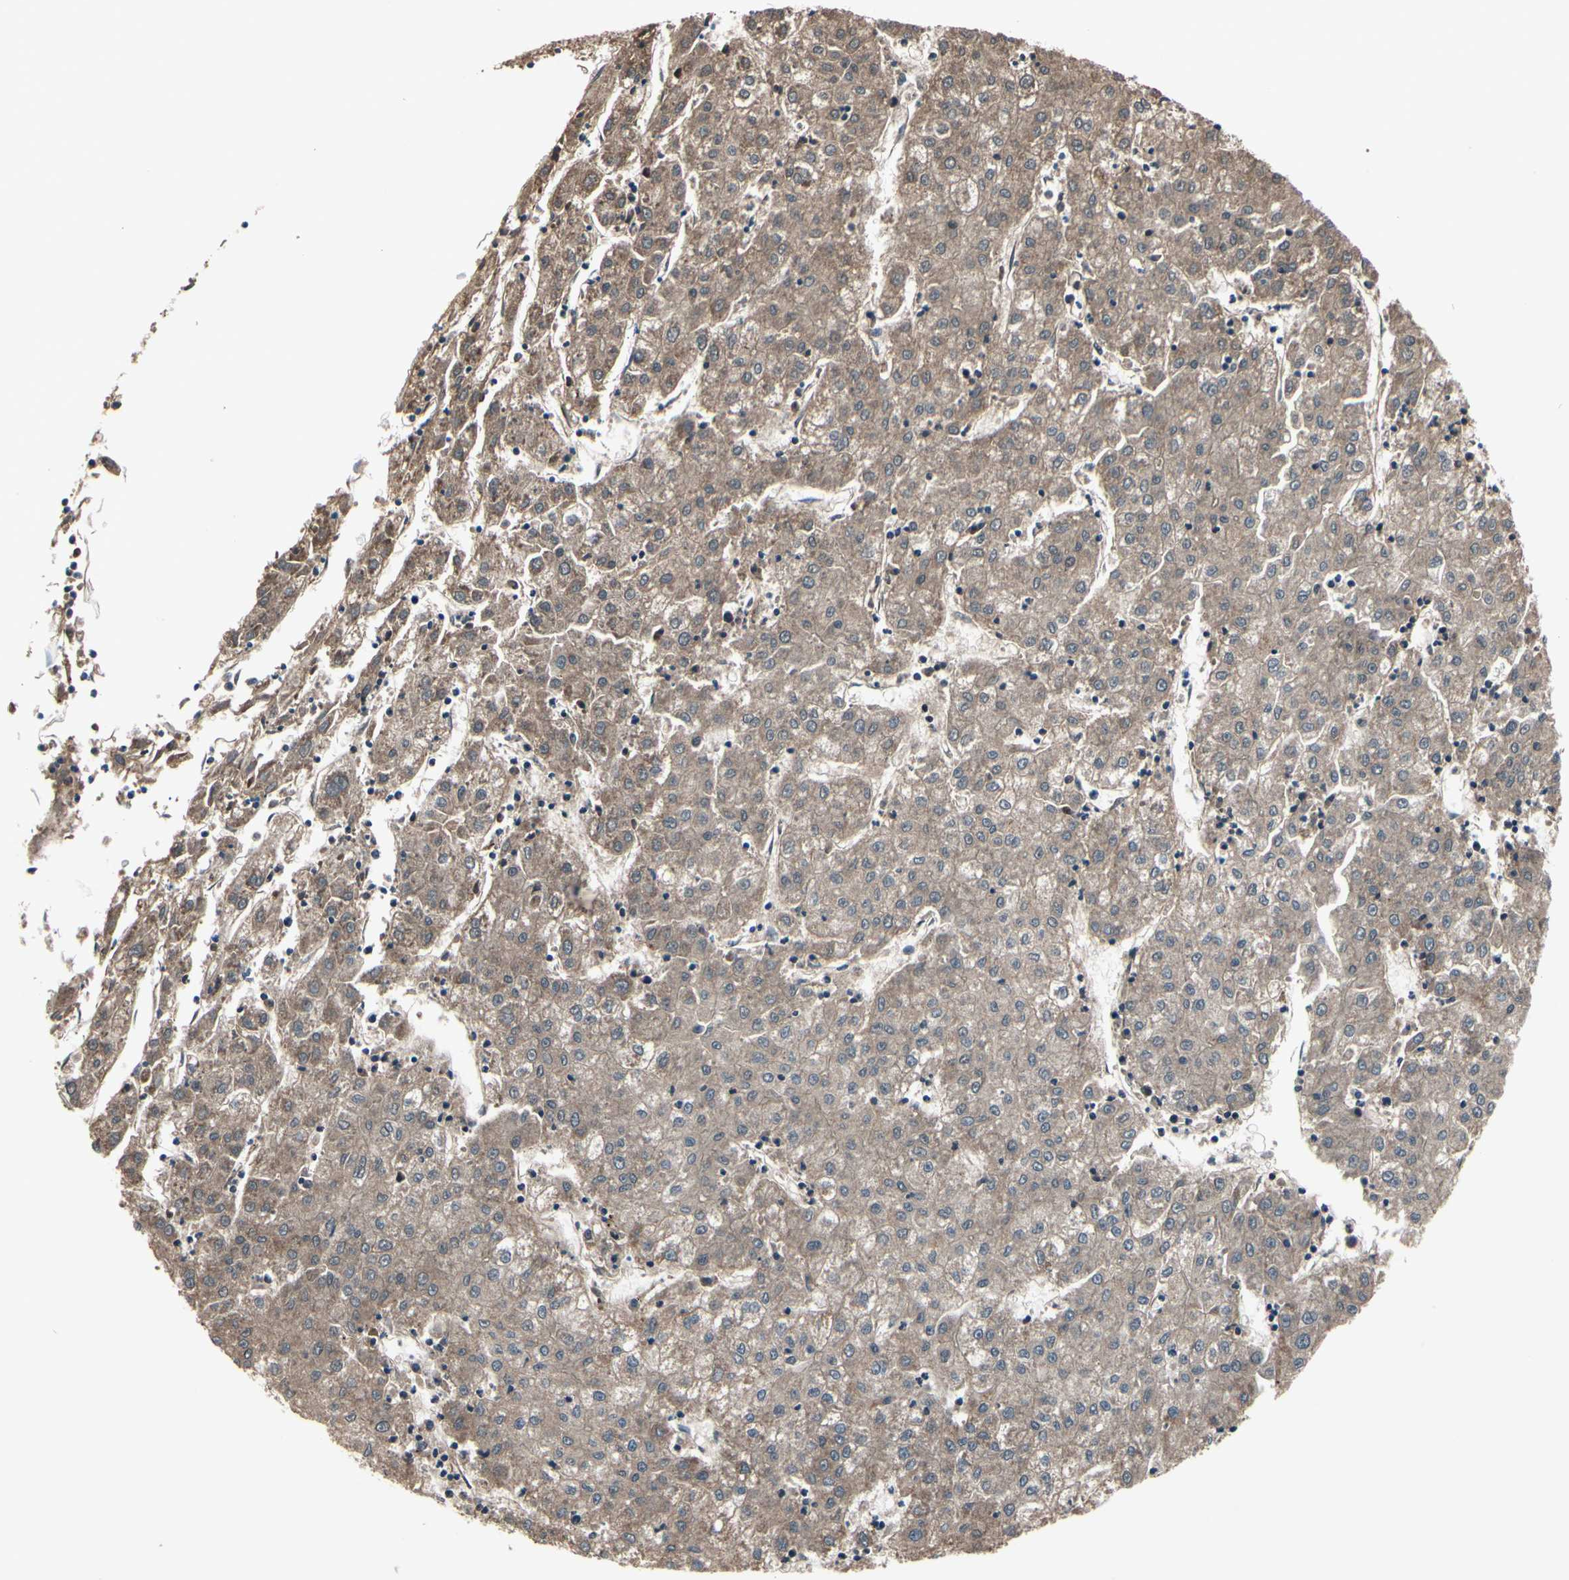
{"staining": {"intensity": "weak", "quantity": ">75%", "location": "cytoplasmic/membranous"}, "tissue": "liver cancer", "cell_type": "Tumor cells", "image_type": "cancer", "snomed": [{"axis": "morphology", "description": "Carcinoma, Hepatocellular, NOS"}, {"axis": "topography", "description": "Liver"}], "caption": "A low amount of weak cytoplasmic/membranous expression is seen in approximately >75% of tumor cells in hepatocellular carcinoma (liver) tissue. The protein of interest is stained brown, and the nuclei are stained in blue (DAB (3,3'-diaminobenzidine) IHC with brightfield microscopy, high magnification).", "gene": "MBTPS2", "patient": {"sex": "male", "age": 72}}